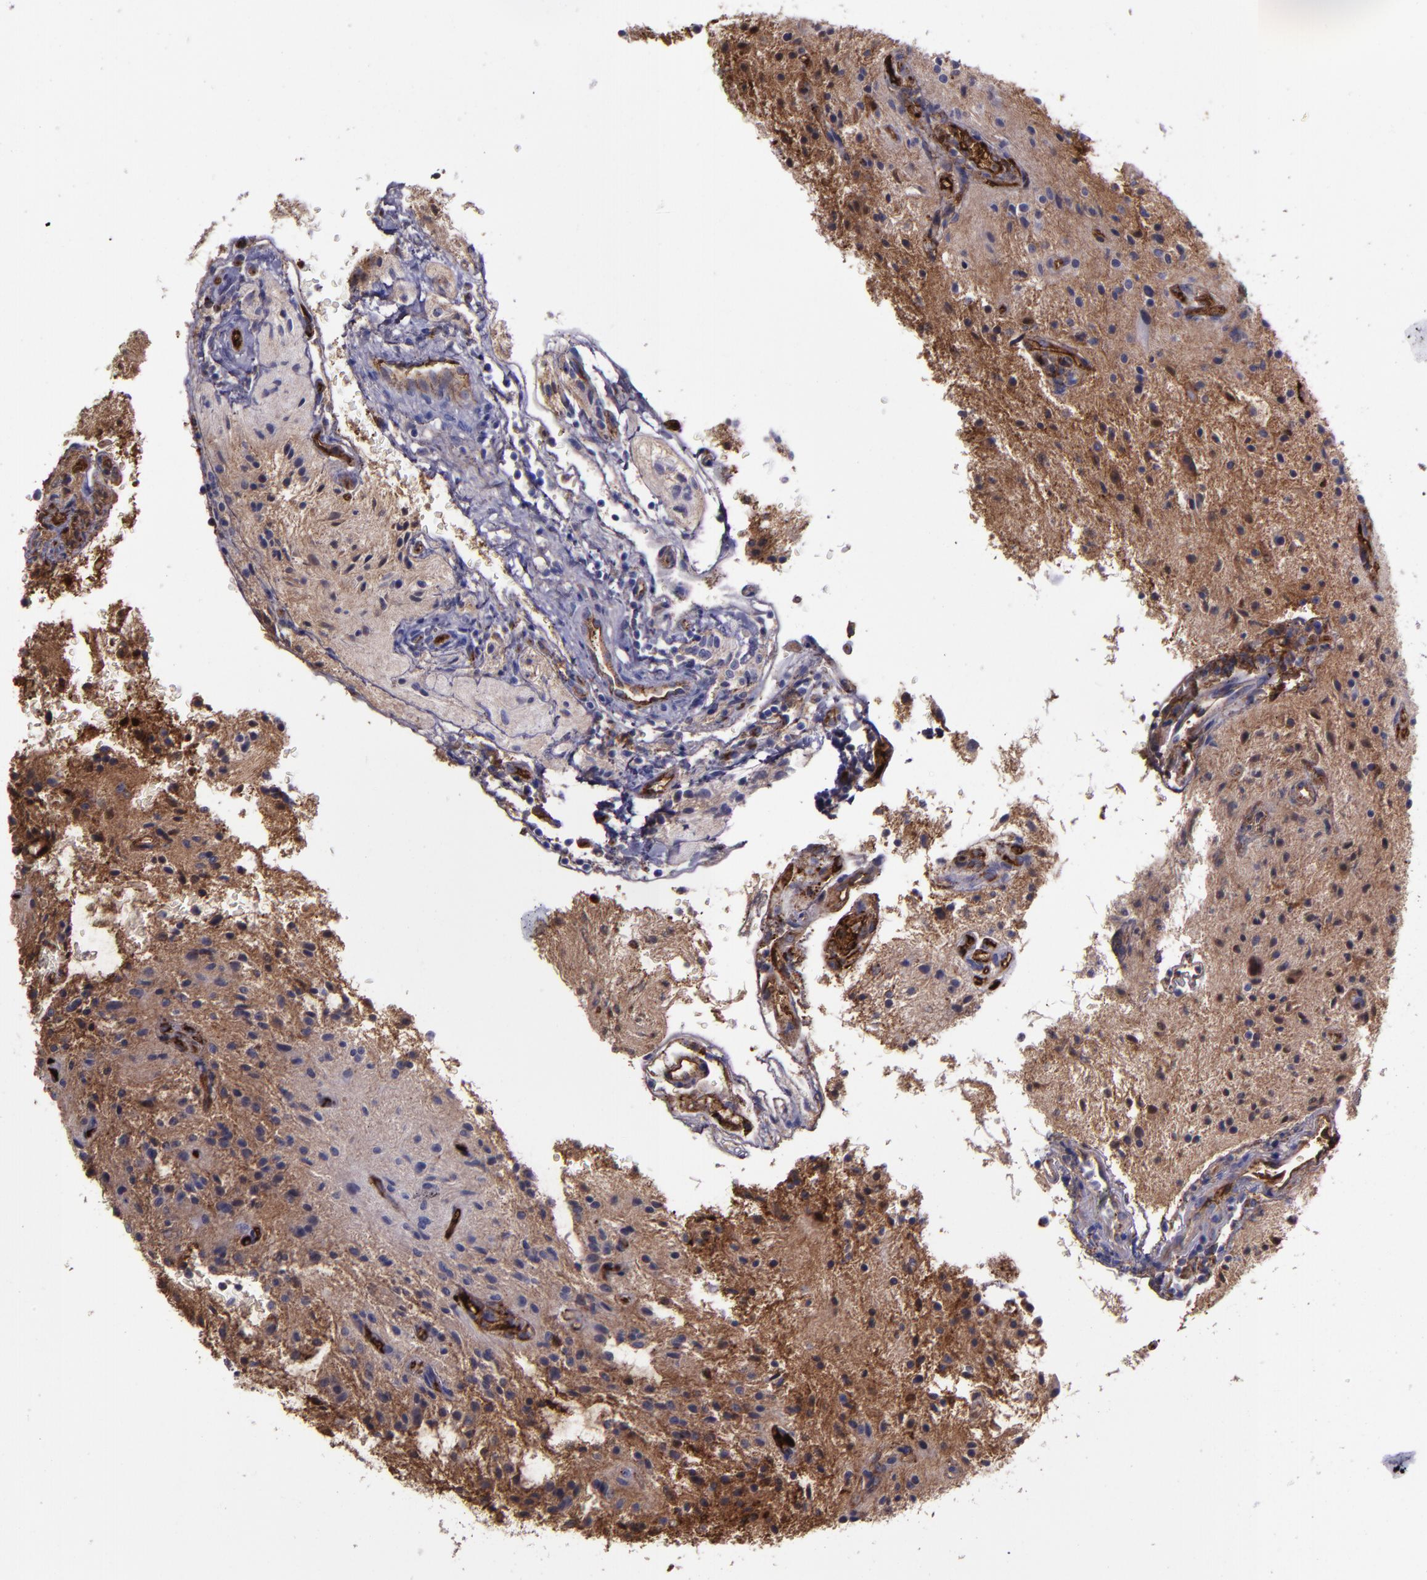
{"staining": {"intensity": "negative", "quantity": "none", "location": "none"}, "tissue": "glioma", "cell_type": "Tumor cells", "image_type": "cancer", "snomed": [{"axis": "morphology", "description": "Glioma, malignant, NOS"}, {"axis": "topography", "description": "Cerebellum"}], "caption": "A high-resolution image shows immunohistochemistry (IHC) staining of glioma, which displays no significant staining in tumor cells.", "gene": "A2M", "patient": {"sex": "female", "age": 10}}